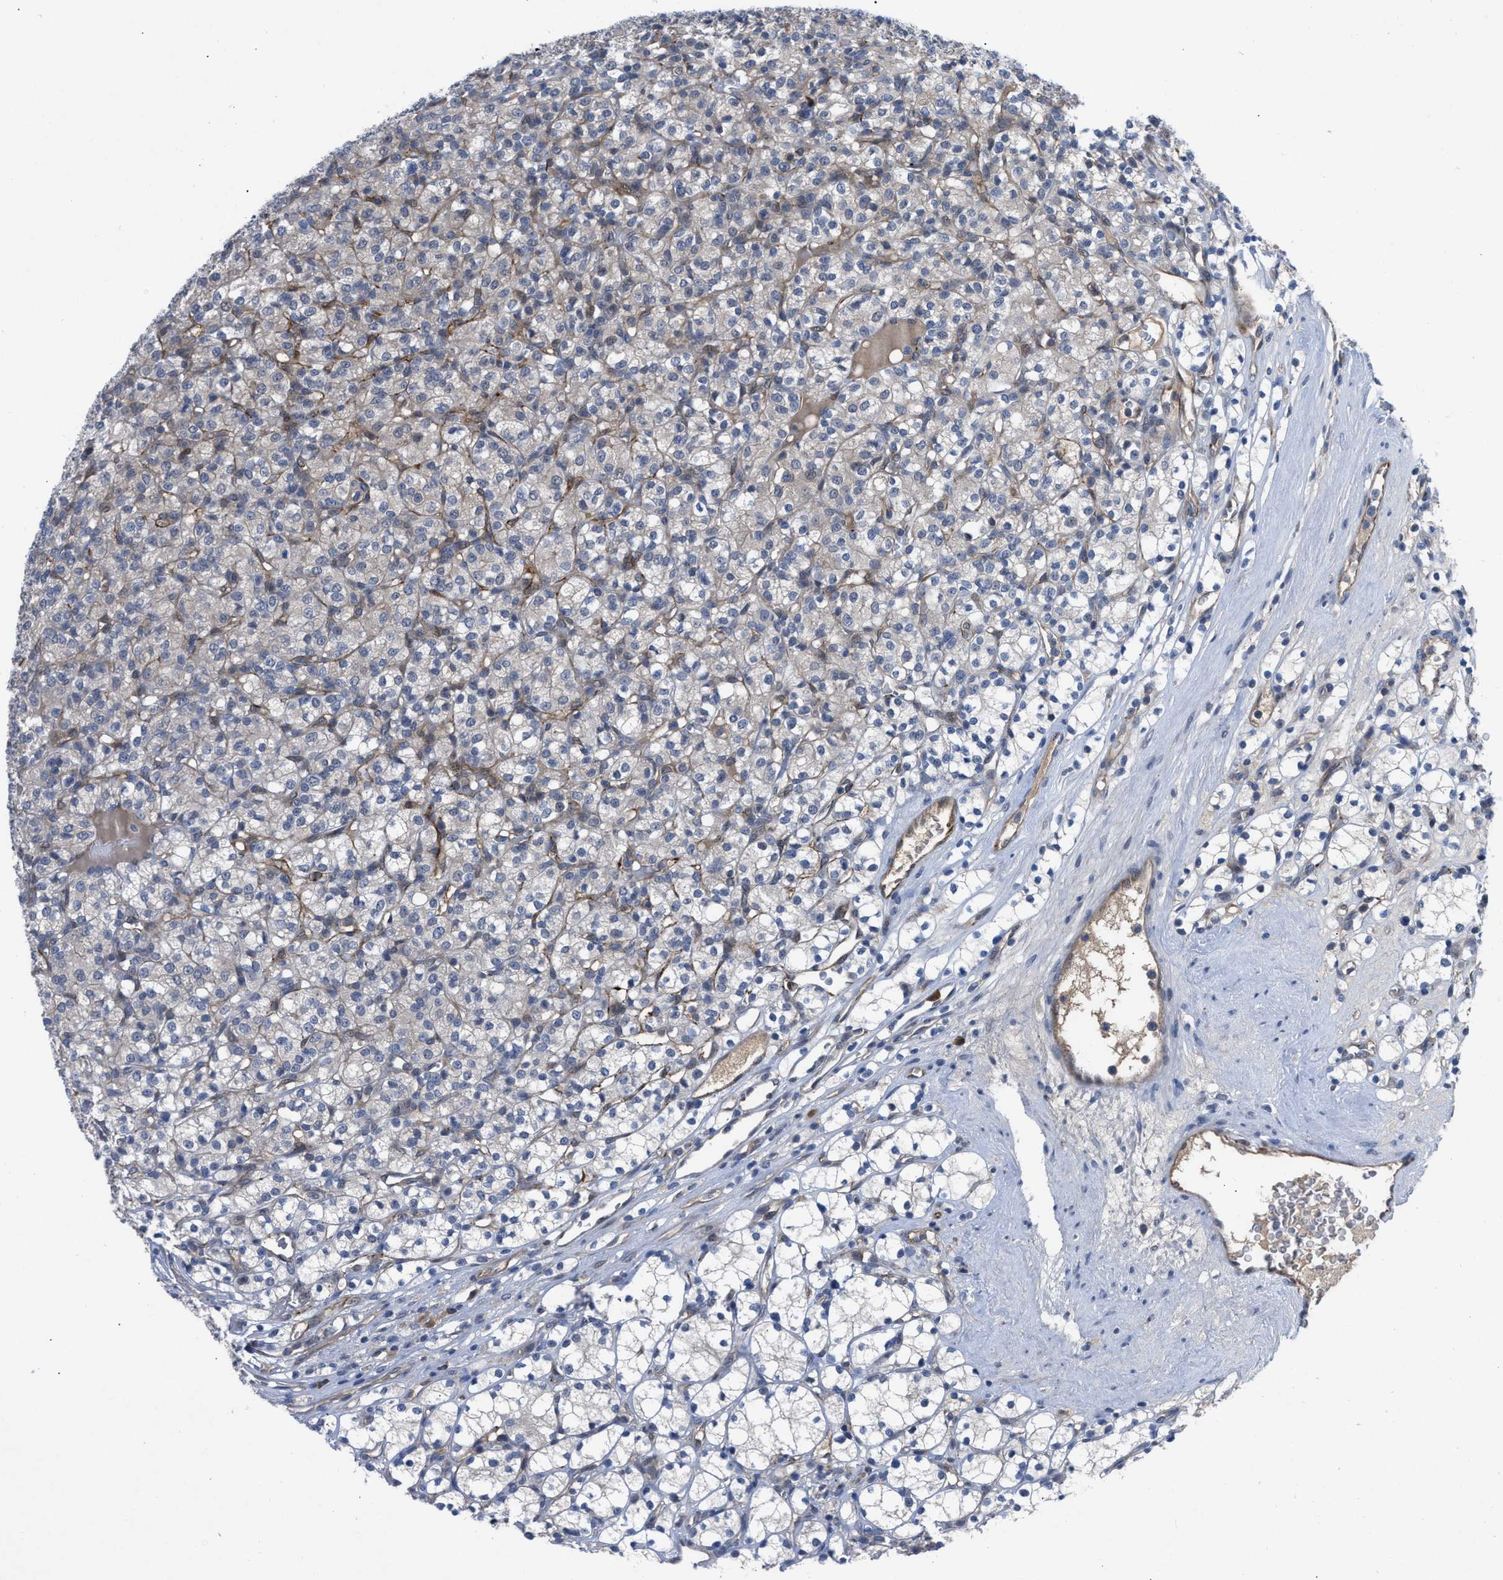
{"staining": {"intensity": "negative", "quantity": "none", "location": "none"}, "tissue": "renal cancer", "cell_type": "Tumor cells", "image_type": "cancer", "snomed": [{"axis": "morphology", "description": "Adenocarcinoma, NOS"}, {"axis": "topography", "description": "Kidney"}], "caption": "Tumor cells show no significant protein expression in renal cancer.", "gene": "IL17RE", "patient": {"sex": "male", "age": 77}}